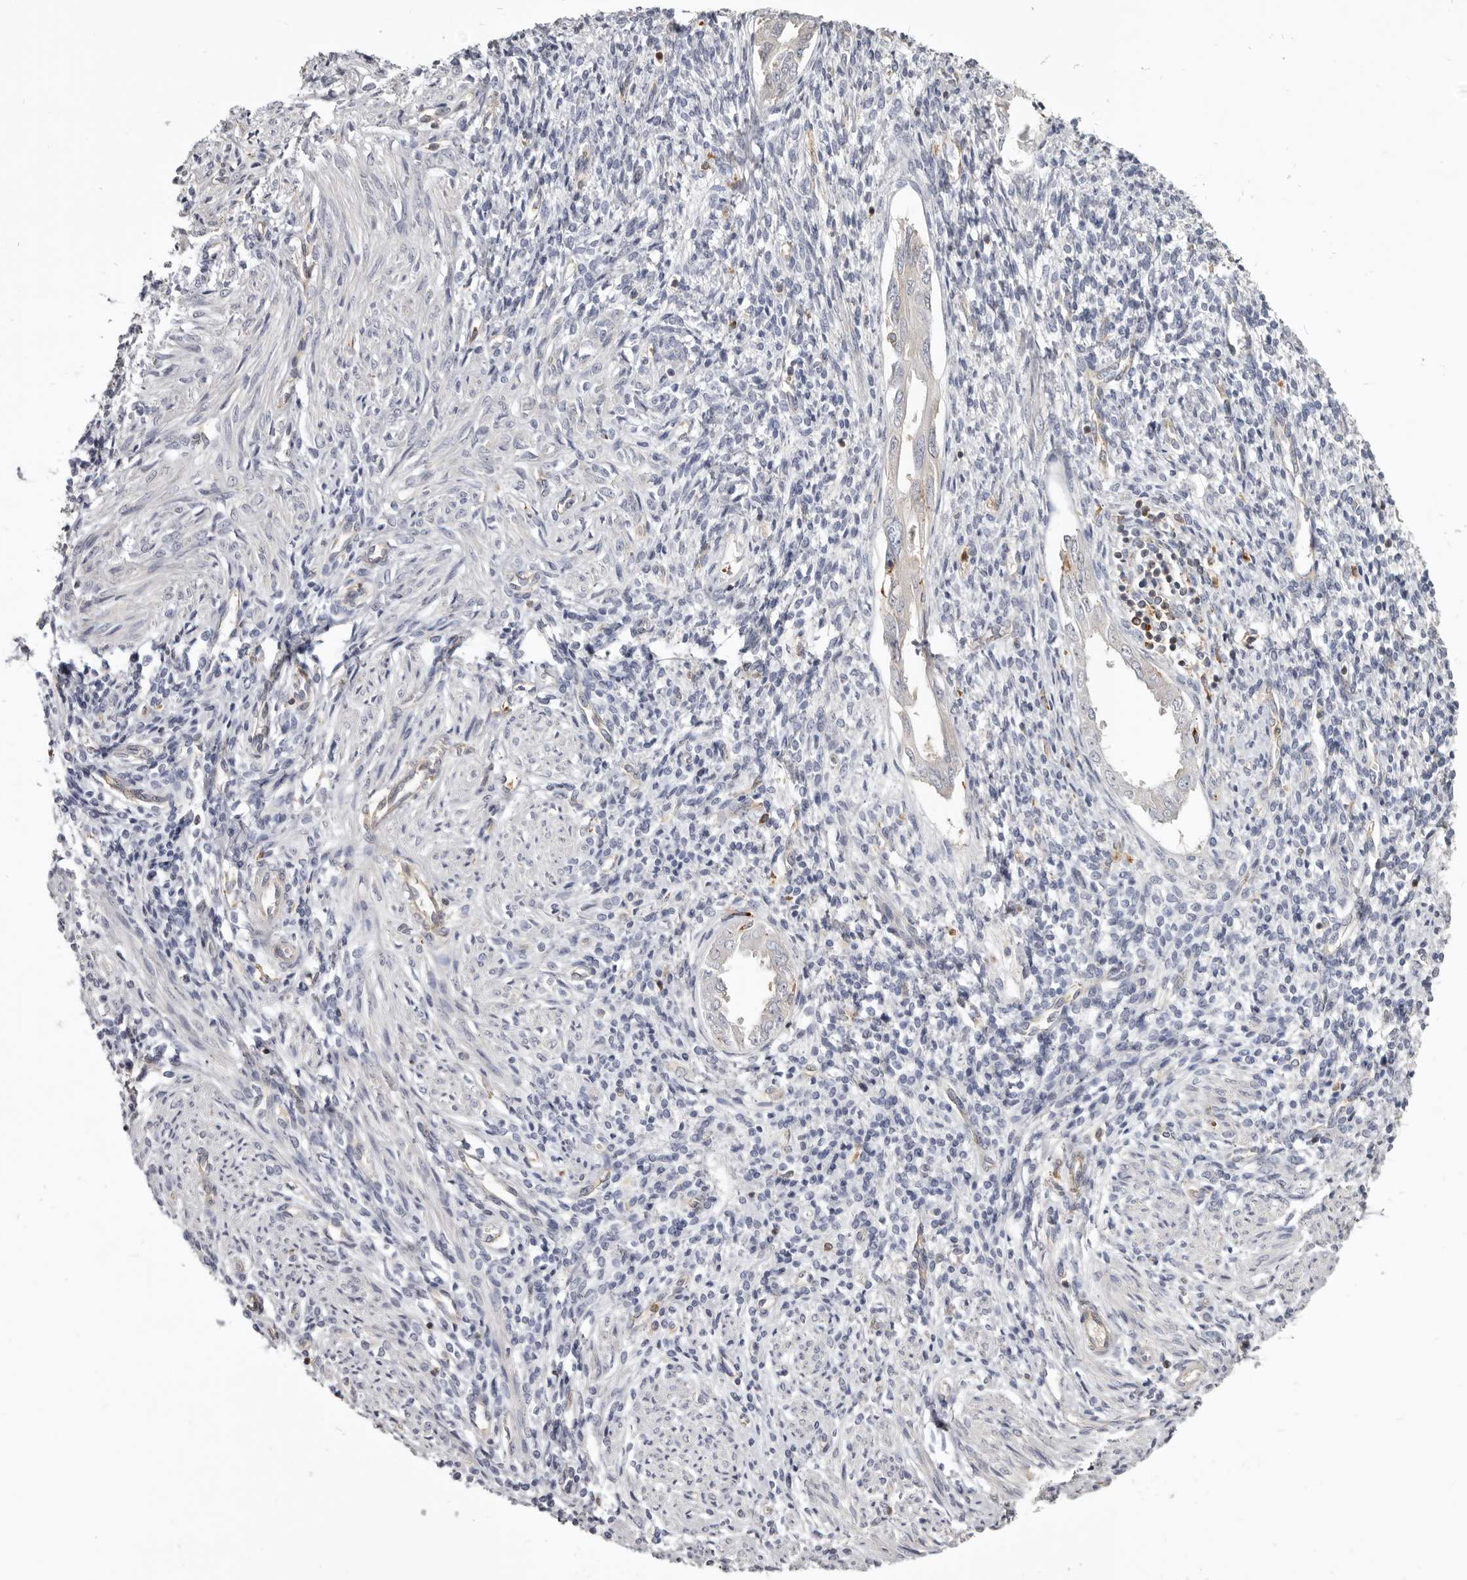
{"staining": {"intensity": "weak", "quantity": "<25%", "location": "cytoplasmic/membranous"}, "tissue": "endometrium", "cell_type": "Cells in endometrial stroma", "image_type": "normal", "snomed": [{"axis": "morphology", "description": "Normal tissue, NOS"}, {"axis": "topography", "description": "Endometrium"}], "caption": "The photomicrograph reveals no significant expression in cells in endometrial stroma of endometrium. (DAB (3,3'-diaminobenzidine) immunohistochemistry (IHC) visualized using brightfield microscopy, high magnification).", "gene": "CBL", "patient": {"sex": "female", "age": 66}}